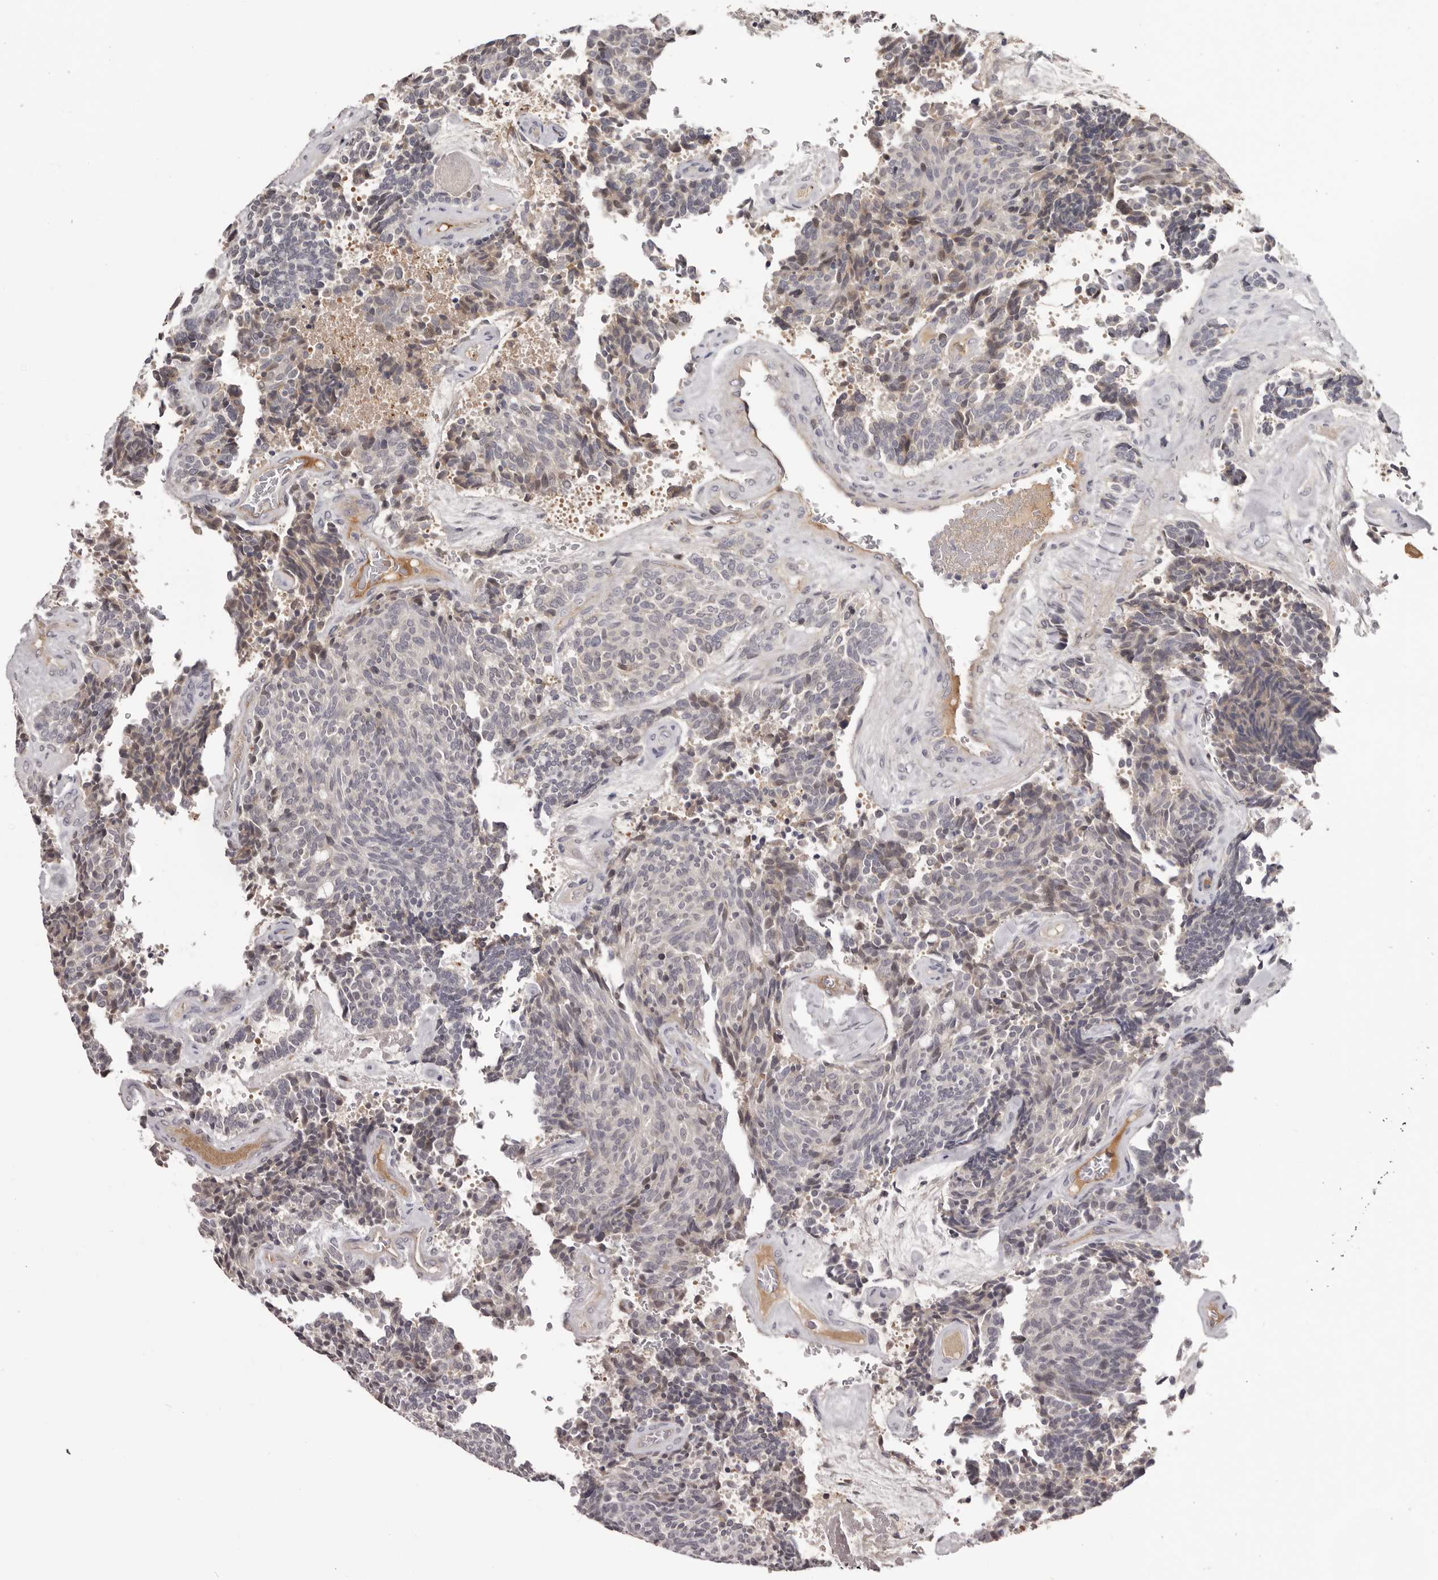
{"staining": {"intensity": "negative", "quantity": "none", "location": "none"}, "tissue": "carcinoid", "cell_type": "Tumor cells", "image_type": "cancer", "snomed": [{"axis": "morphology", "description": "Carcinoid, malignant, NOS"}, {"axis": "topography", "description": "Pancreas"}], "caption": "Immunohistochemistry of carcinoid reveals no staining in tumor cells.", "gene": "OTUD3", "patient": {"sex": "female", "age": 54}}